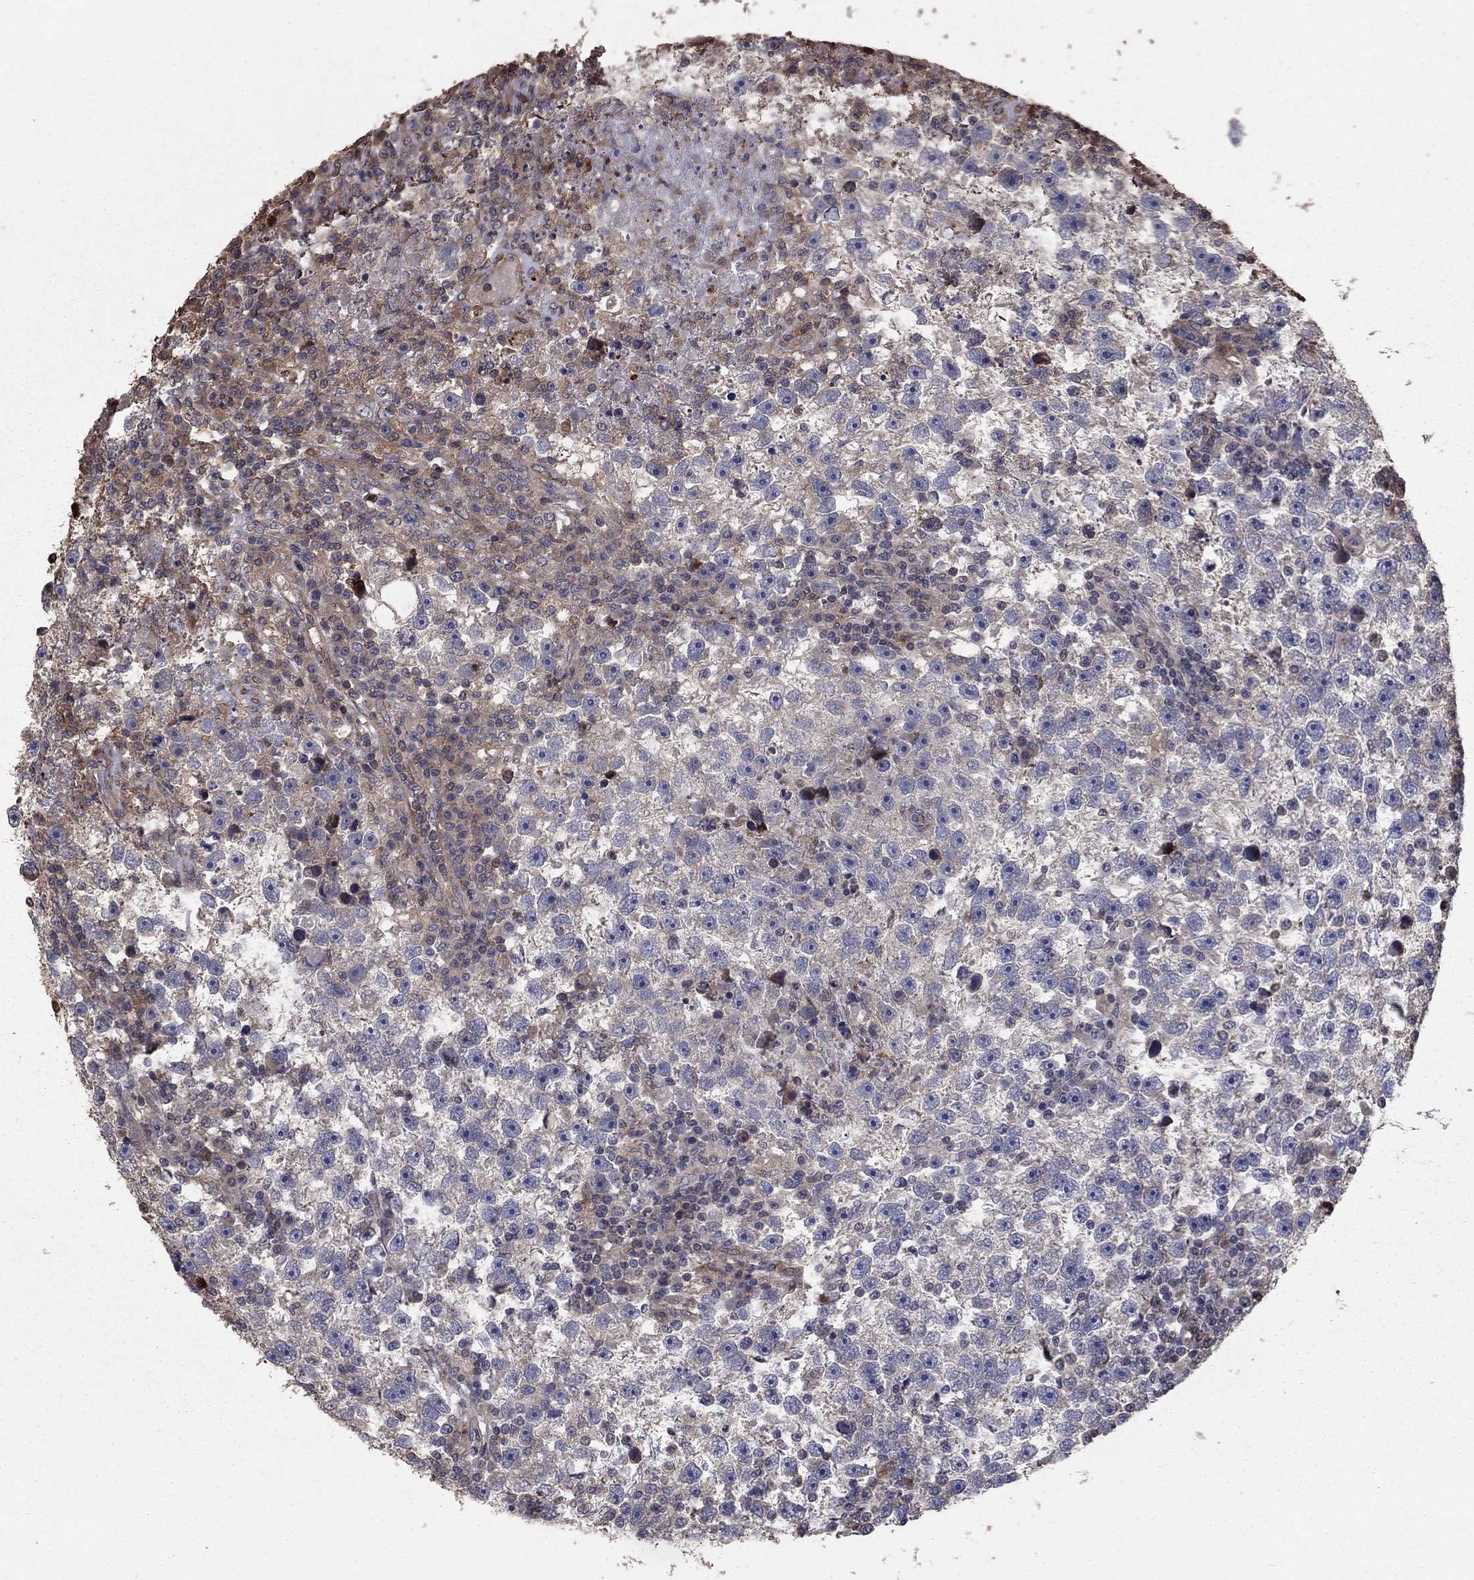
{"staining": {"intensity": "negative", "quantity": "none", "location": "none"}, "tissue": "testis cancer", "cell_type": "Tumor cells", "image_type": "cancer", "snomed": [{"axis": "morphology", "description": "Seminoma, NOS"}, {"axis": "topography", "description": "Testis"}], "caption": "Tumor cells show no significant protein expression in testis seminoma.", "gene": "GYG1", "patient": {"sex": "male", "age": 47}}